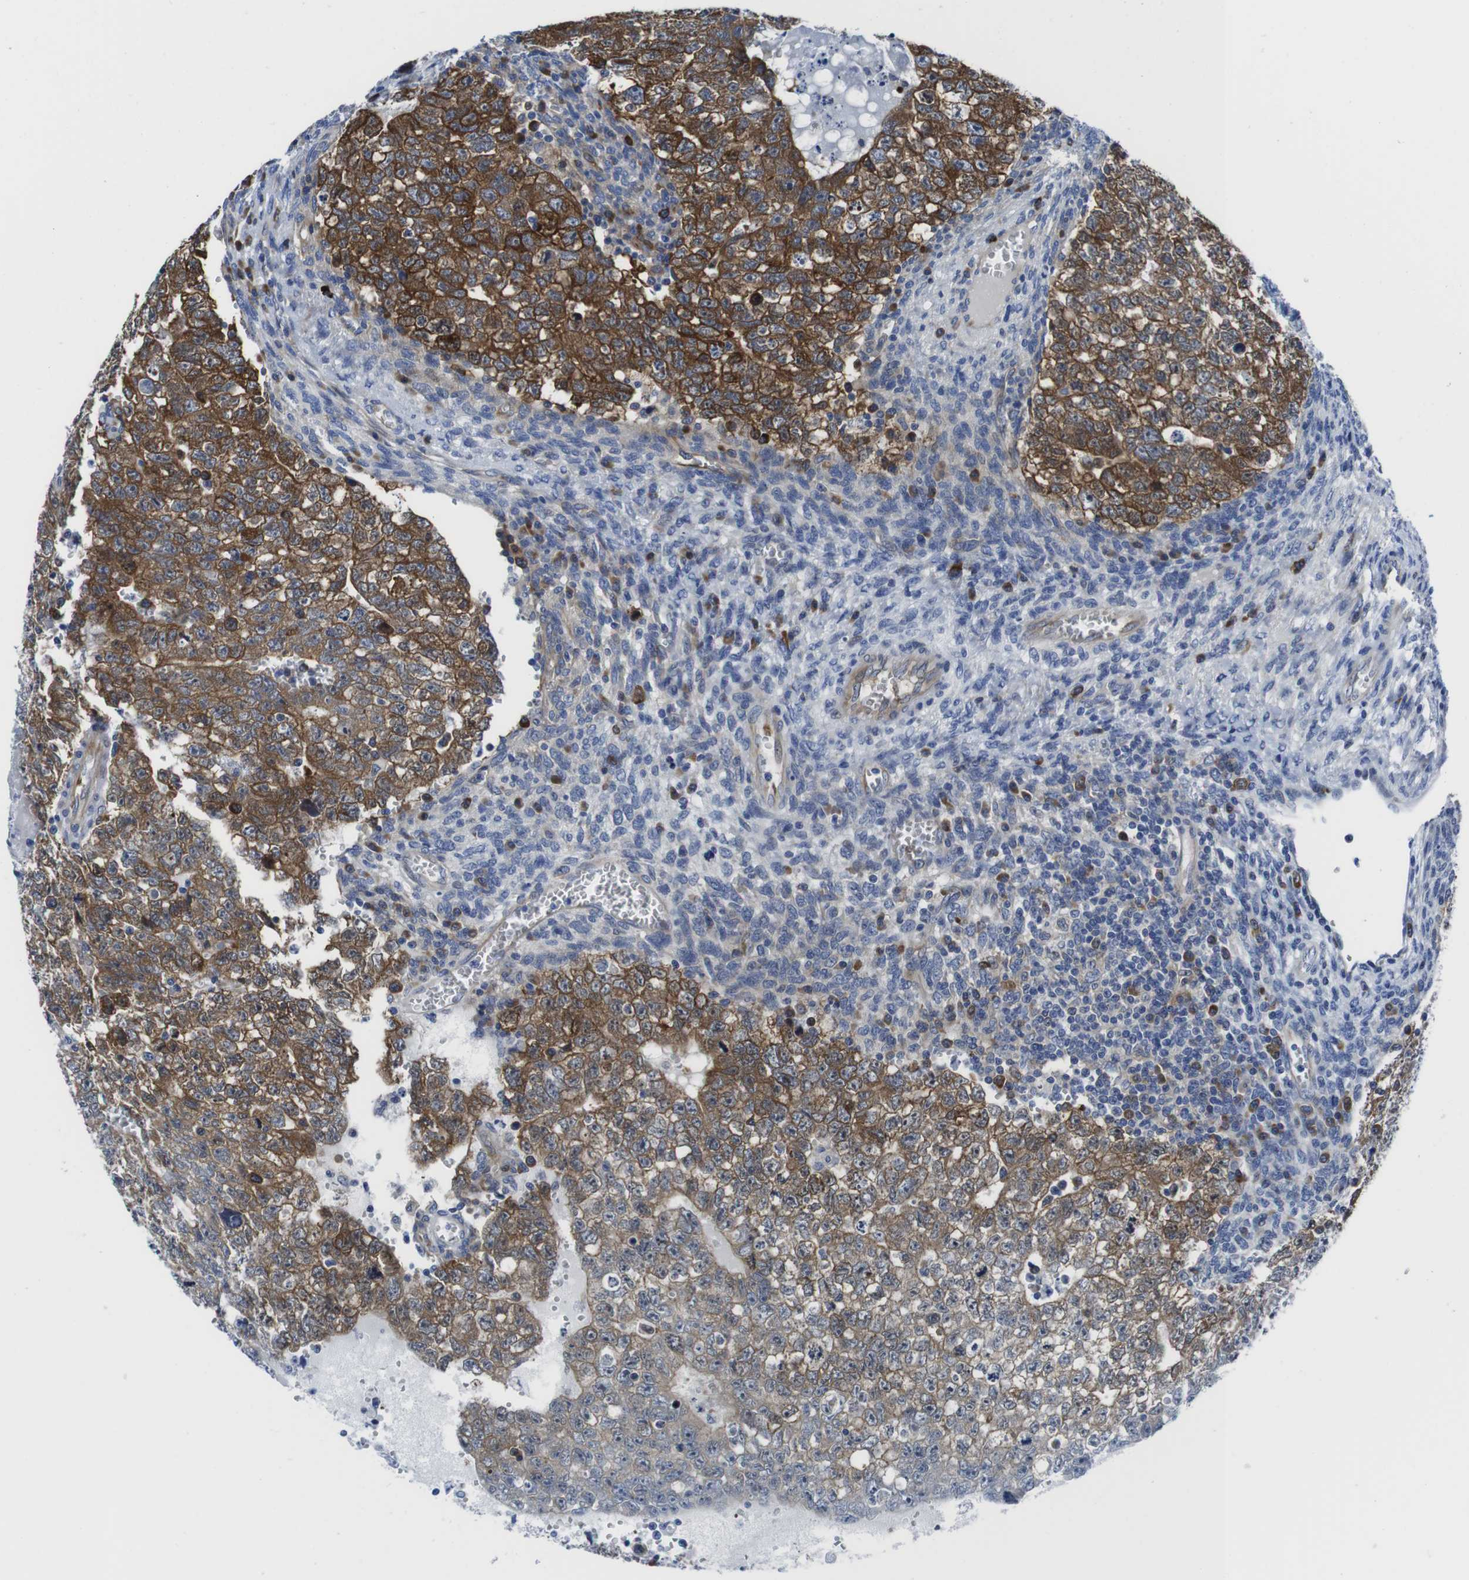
{"staining": {"intensity": "strong", "quantity": ">75%", "location": "cytoplasmic/membranous"}, "tissue": "testis cancer", "cell_type": "Tumor cells", "image_type": "cancer", "snomed": [{"axis": "morphology", "description": "Seminoma, NOS"}, {"axis": "morphology", "description": "Carcinoma, Embryonal, NOS"}, {"axis": "topography", "description": "Testis"}], "caption": "Strong cytoplasmic/membranous expression is appreciated in approximately >75% of tumor cells in testis cancer.", "gene": "EIF4A1", "patient": {"sex": "male", "age": 38}}